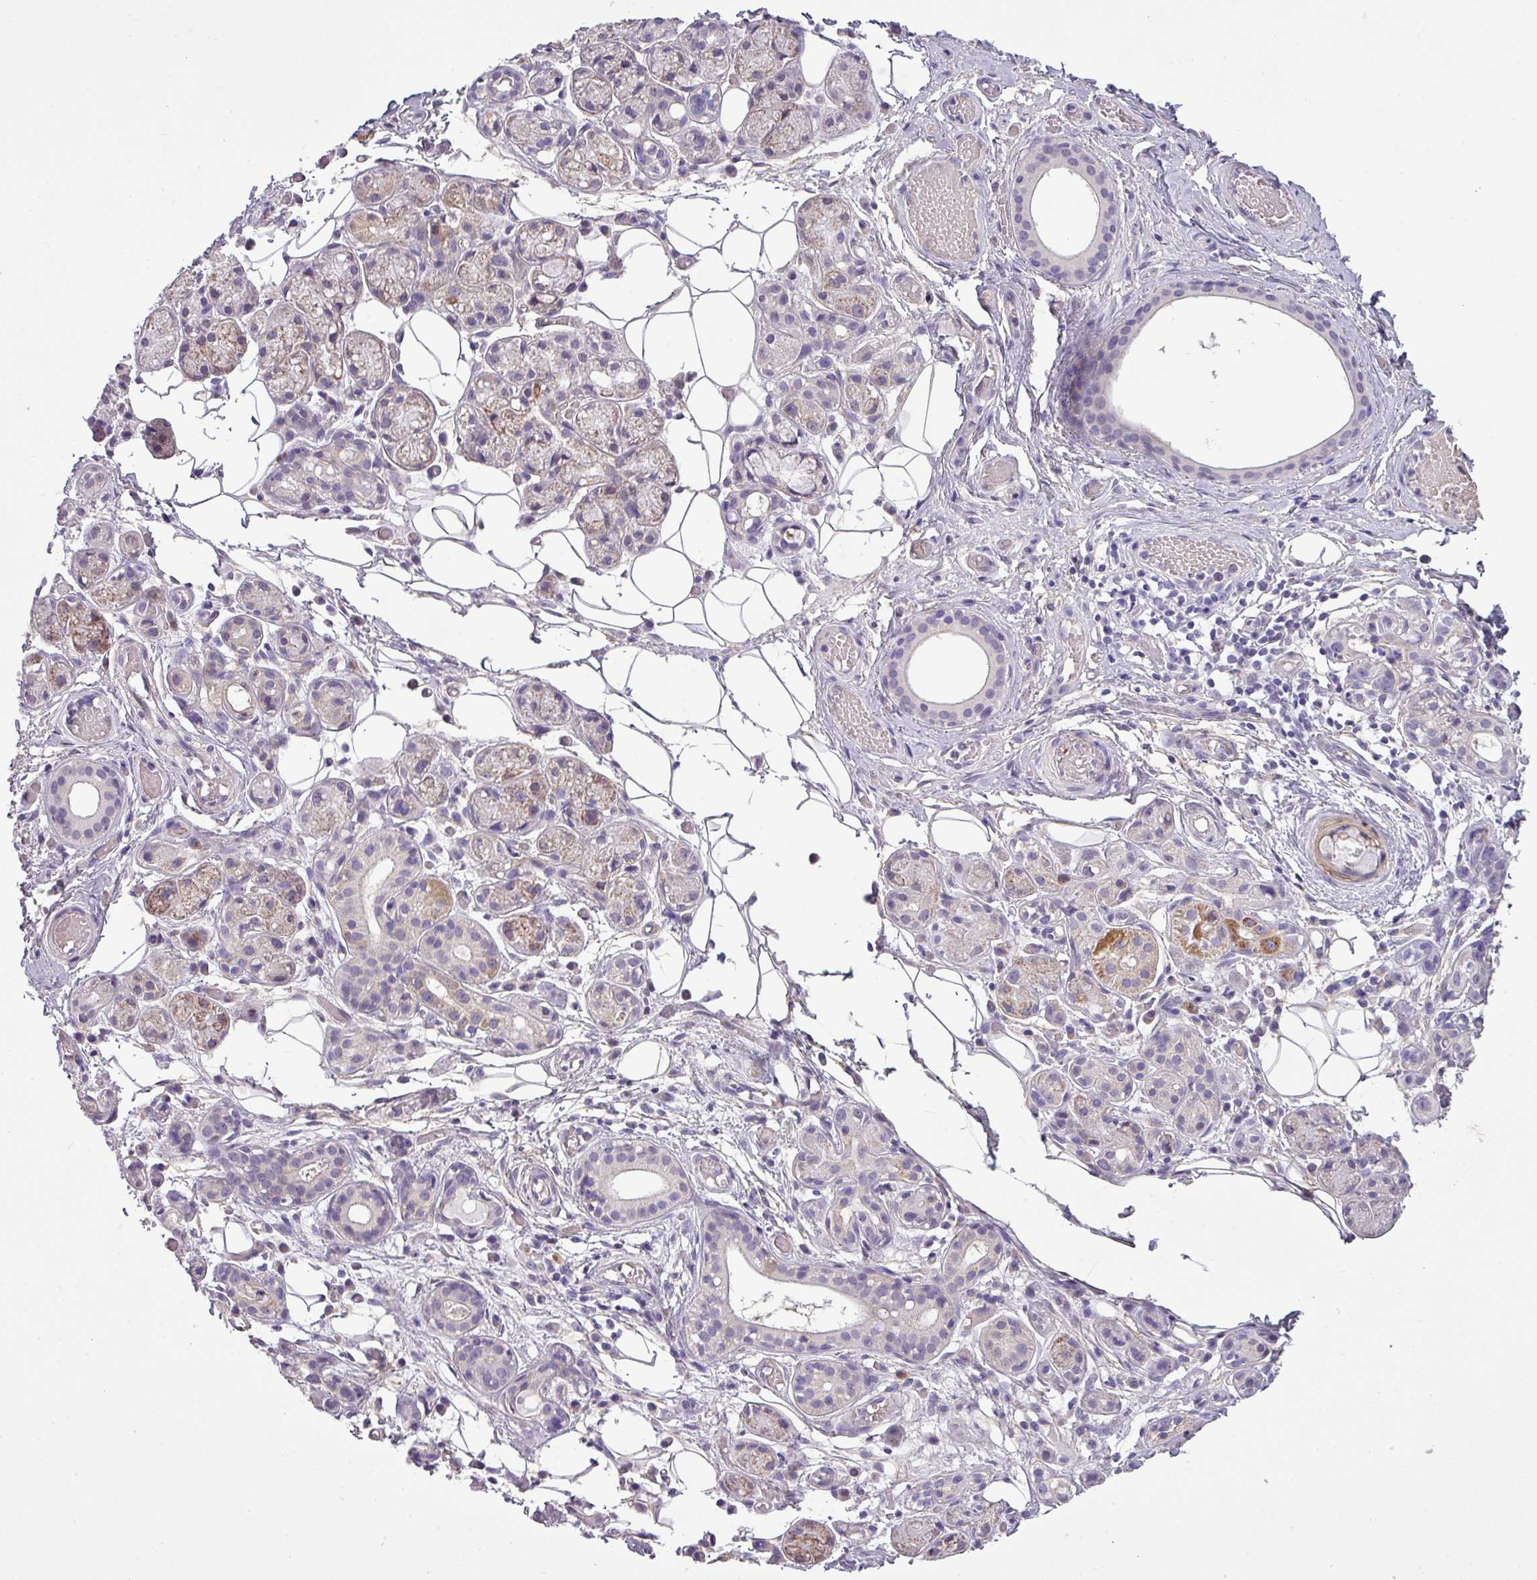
{"staining": {"intensity": "moderate", "quantity": "25%-75%", "location": "cytoplasmic/membranous"}, "tissue": "salivary gland", "cell_type": "Glandular cells", "image_type": "normal", "snomed": [{"axis": "morphology", "description": "Normal tissue, NOS"}, {"axis": "topography", "description": "Salivary gland"}], "caption": "IHC image of benign salivary gland: human salivary gland stained using immunohistochemistry shows medium levels of moderate protein expression localized specifically in the cytoplasmic/membranous of glandular cells, appearing as a cytoplasmic/membranous brown color.", "gene": "TMEM178B", "patient": {"sex": "male", "age": 82}}